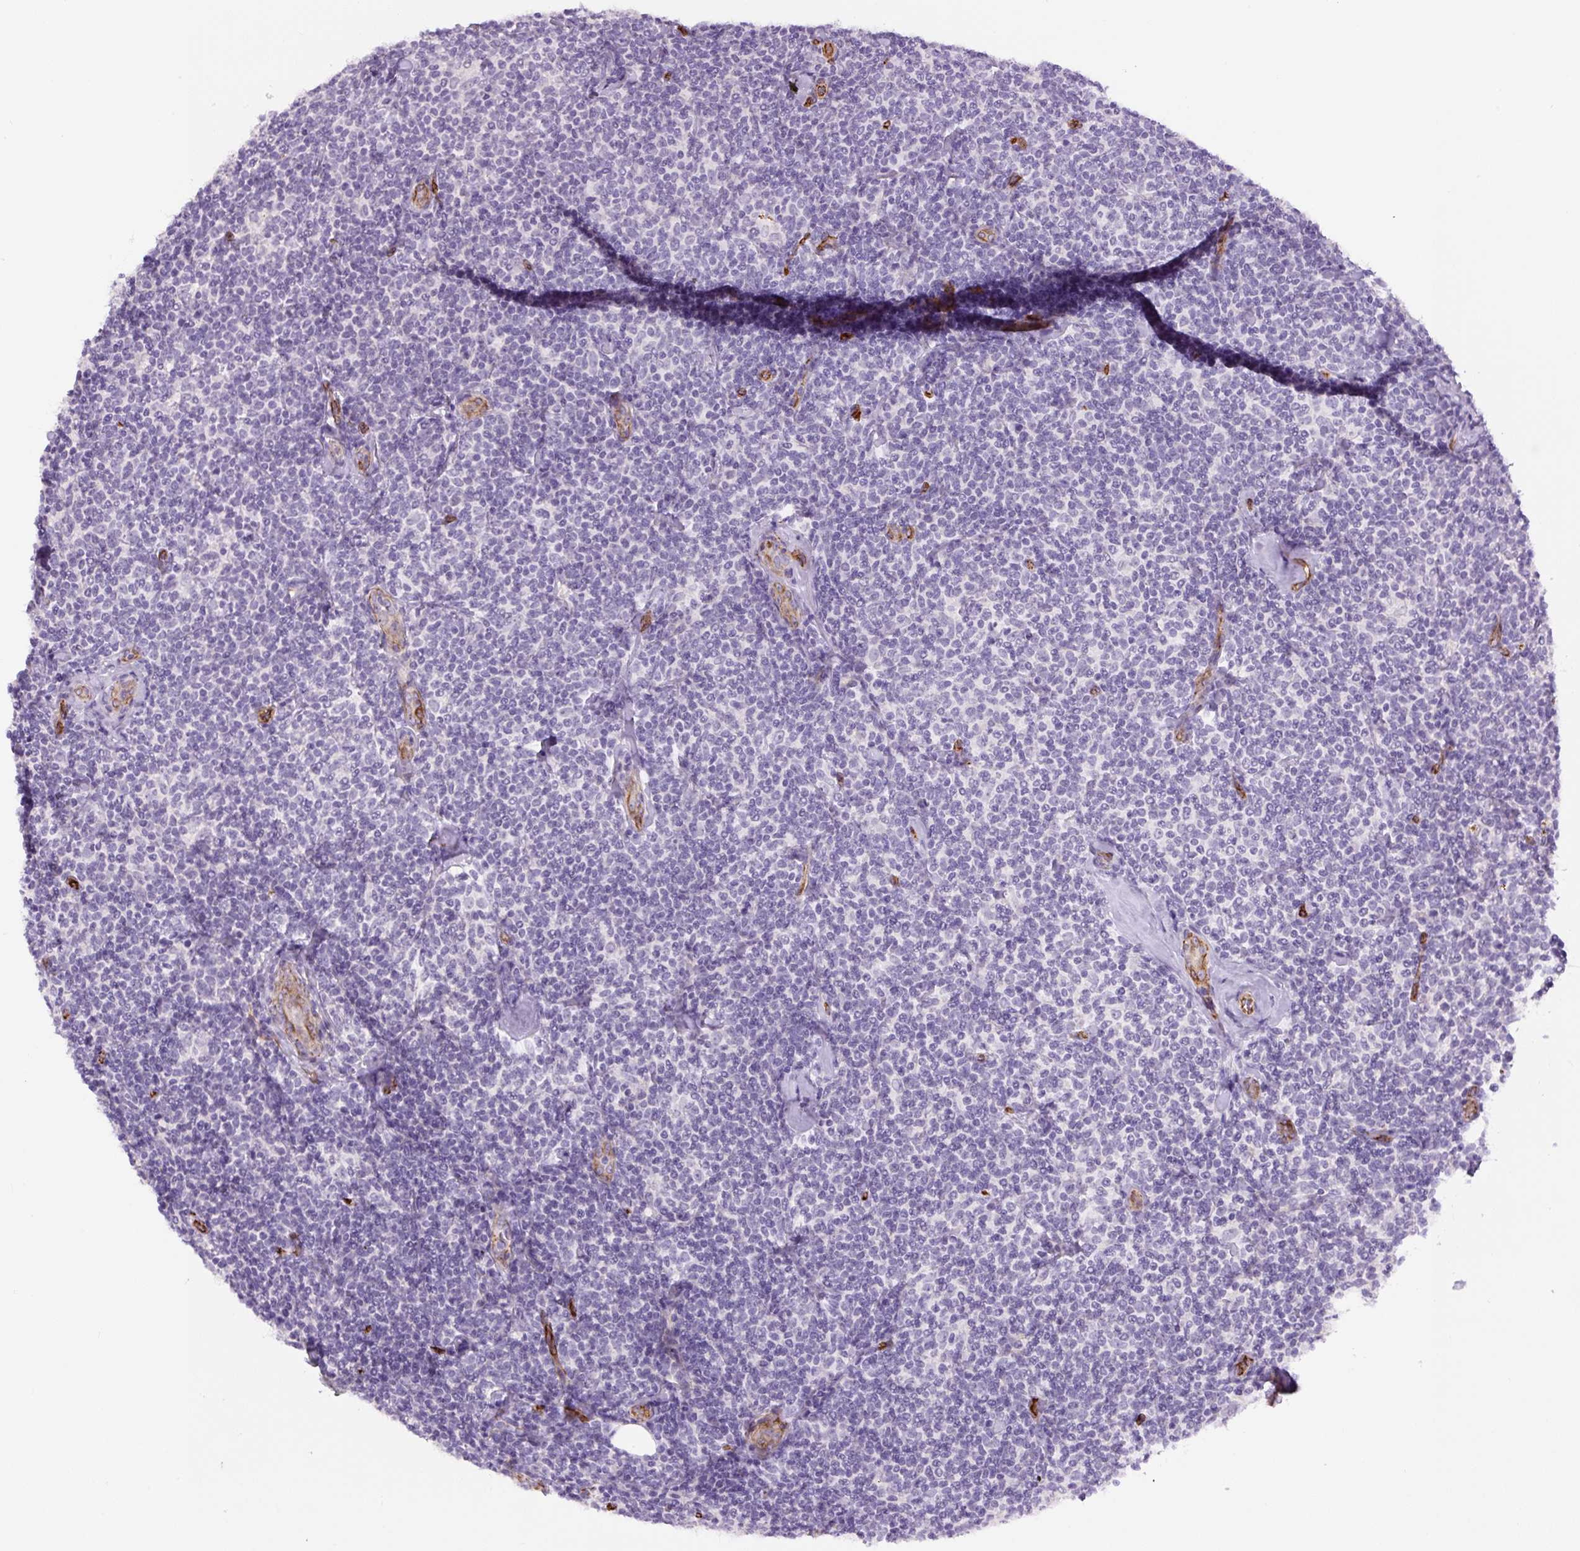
{"staining": {"intensity": "negative", "quantity": "none", "location": "none"}, "tissue": "lymphoma", "cell_type": "Tumor cells", "image_type": "cancer", "snomed": [{"axis": "morphology", "description": "Malignant lymphoma, non-Hodgkin's type, Low grade"}, {"axis": "topography", "description": "Lymph node"}], "caption": "This is an IHC histopathology image of low-grade malignant lymphoma, non-Hodgkin's type. There is no staining in tumor cells.", "gene": "NES", "patient": {"sex": "female", "age": 56}}